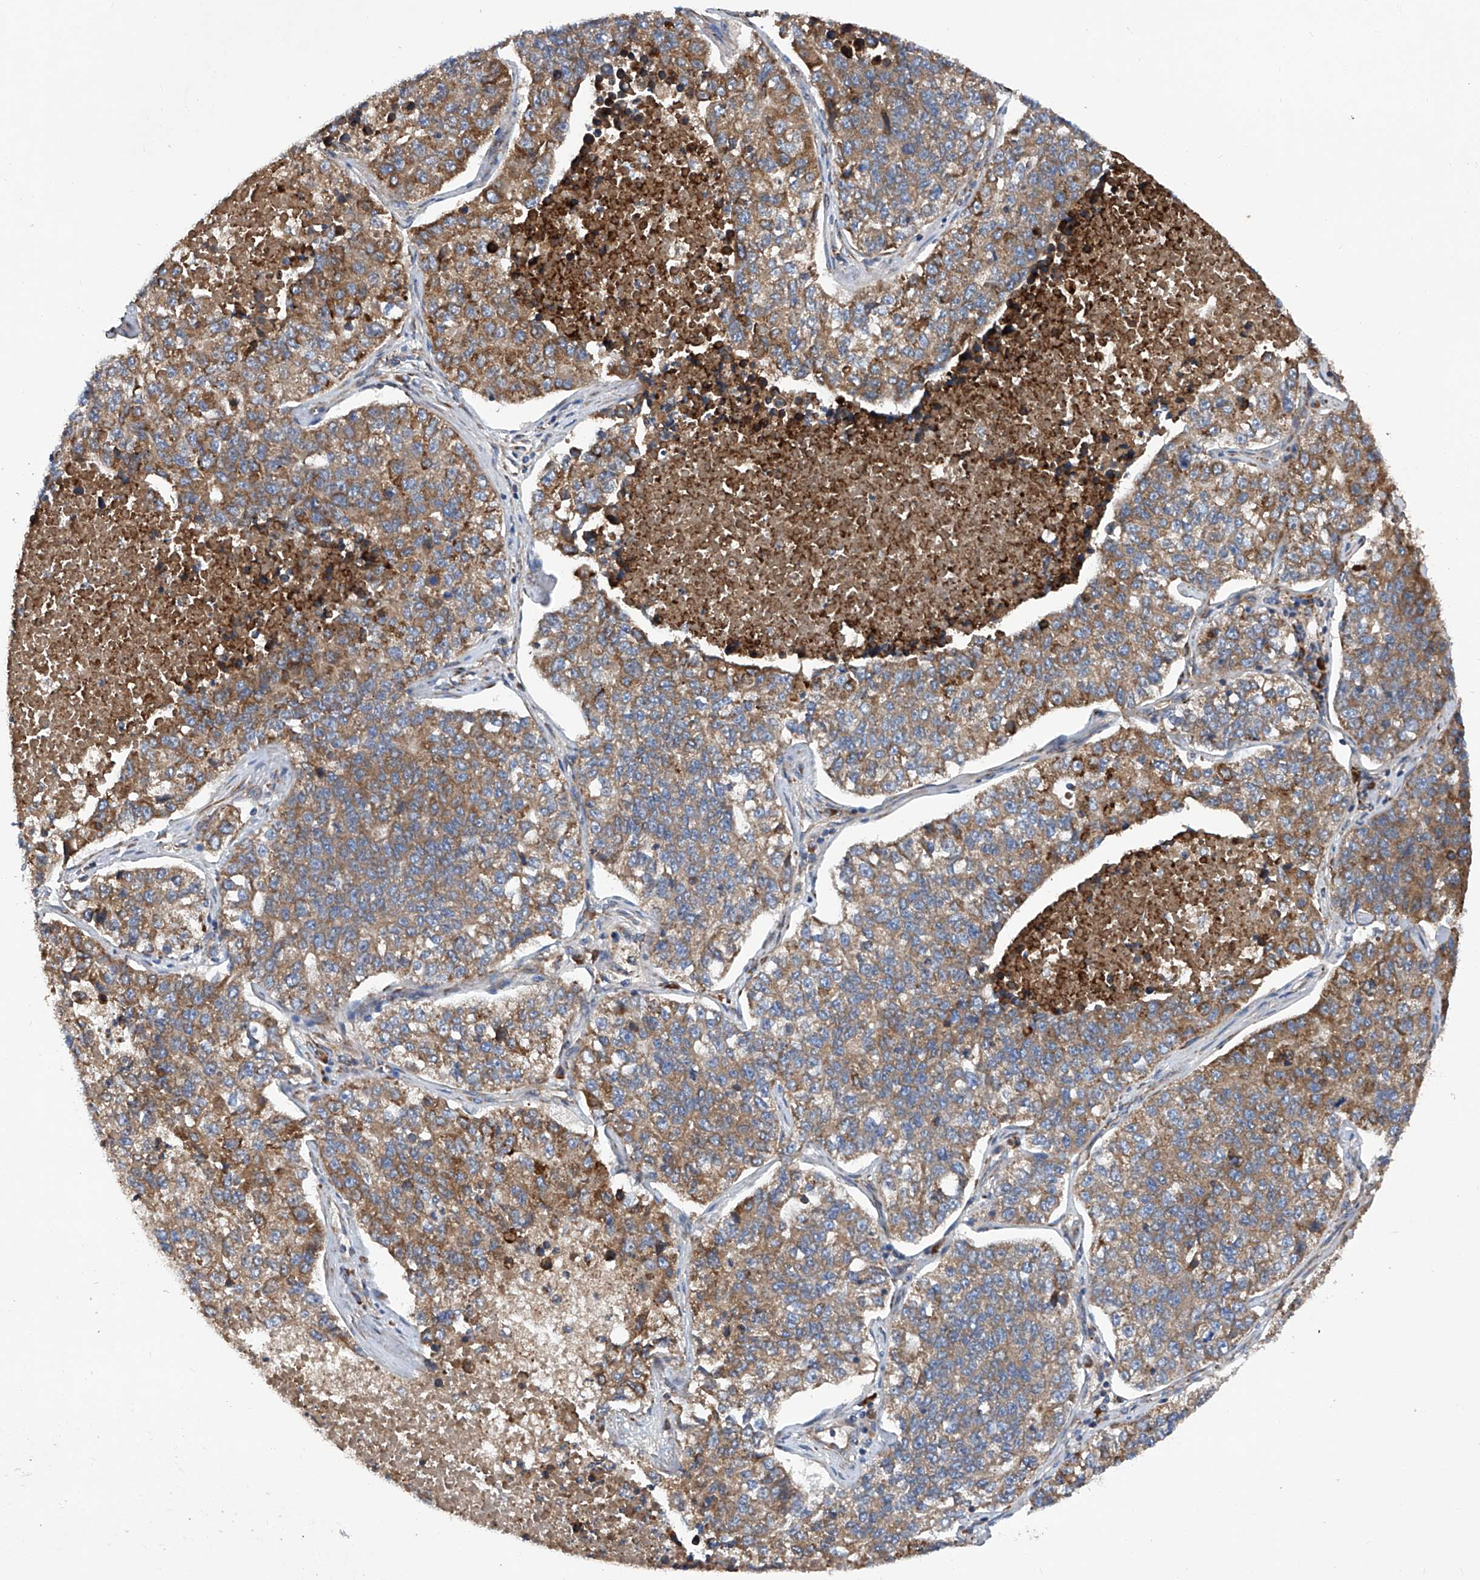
{"staining": {"intensity": "moderate", "quantity": ">75%", "location": "cytoplasmic/membranous"}, "tissue": "lung cancer", "cell_type": "Tumor cells", "image_type": "cancer", "snomed": [{"axis": "morphology", "description": "Adenocarcinoma, NOS"}, {"axis": "topography", "description": "Lung"}], "caption": "Human lung cancer stained with a protein marker exhibits moderate staining in tumor cells.", "gene": "ASCC3", "patient": {"sex": "male", "age": 49}}